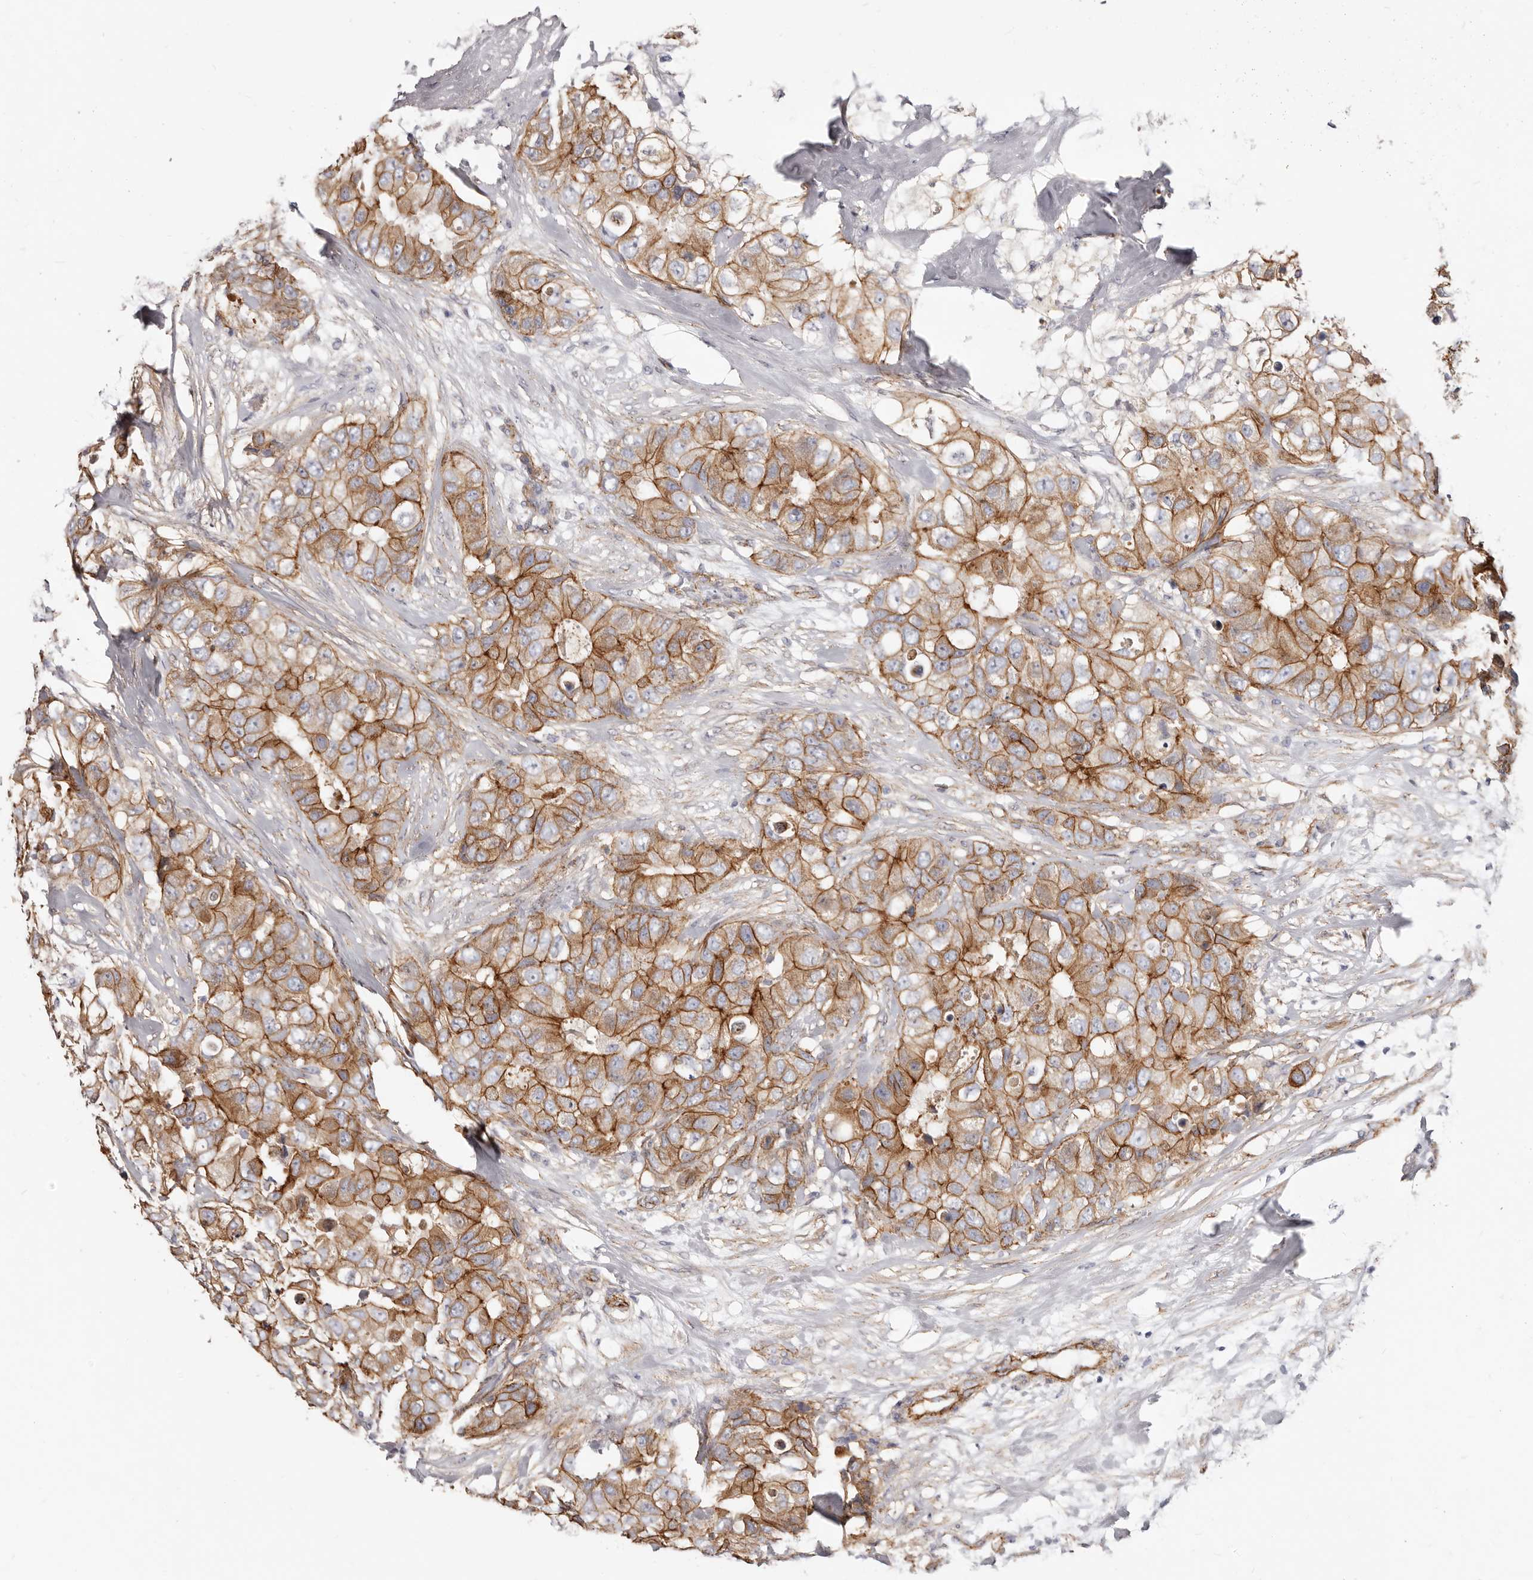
{"staining": {"intensity": "strong", "quantity": ">75%", "location": "cytoplasmic/membranous"}, "tissue": "breast cancer", "cell_type": "Tumor cells", "image_type": "cancer", "snomed": [{"axis": "morphology", "description": "Duct carcinoma"}, {"axis": "topography", "description": "Breast"}], "caption": "Human breast intraductal carcinoma stained with a protein marker shows strong staining in tumor cells.", "gene": "CTNNB1", "patient": {"sex": "female", "age": 62}}